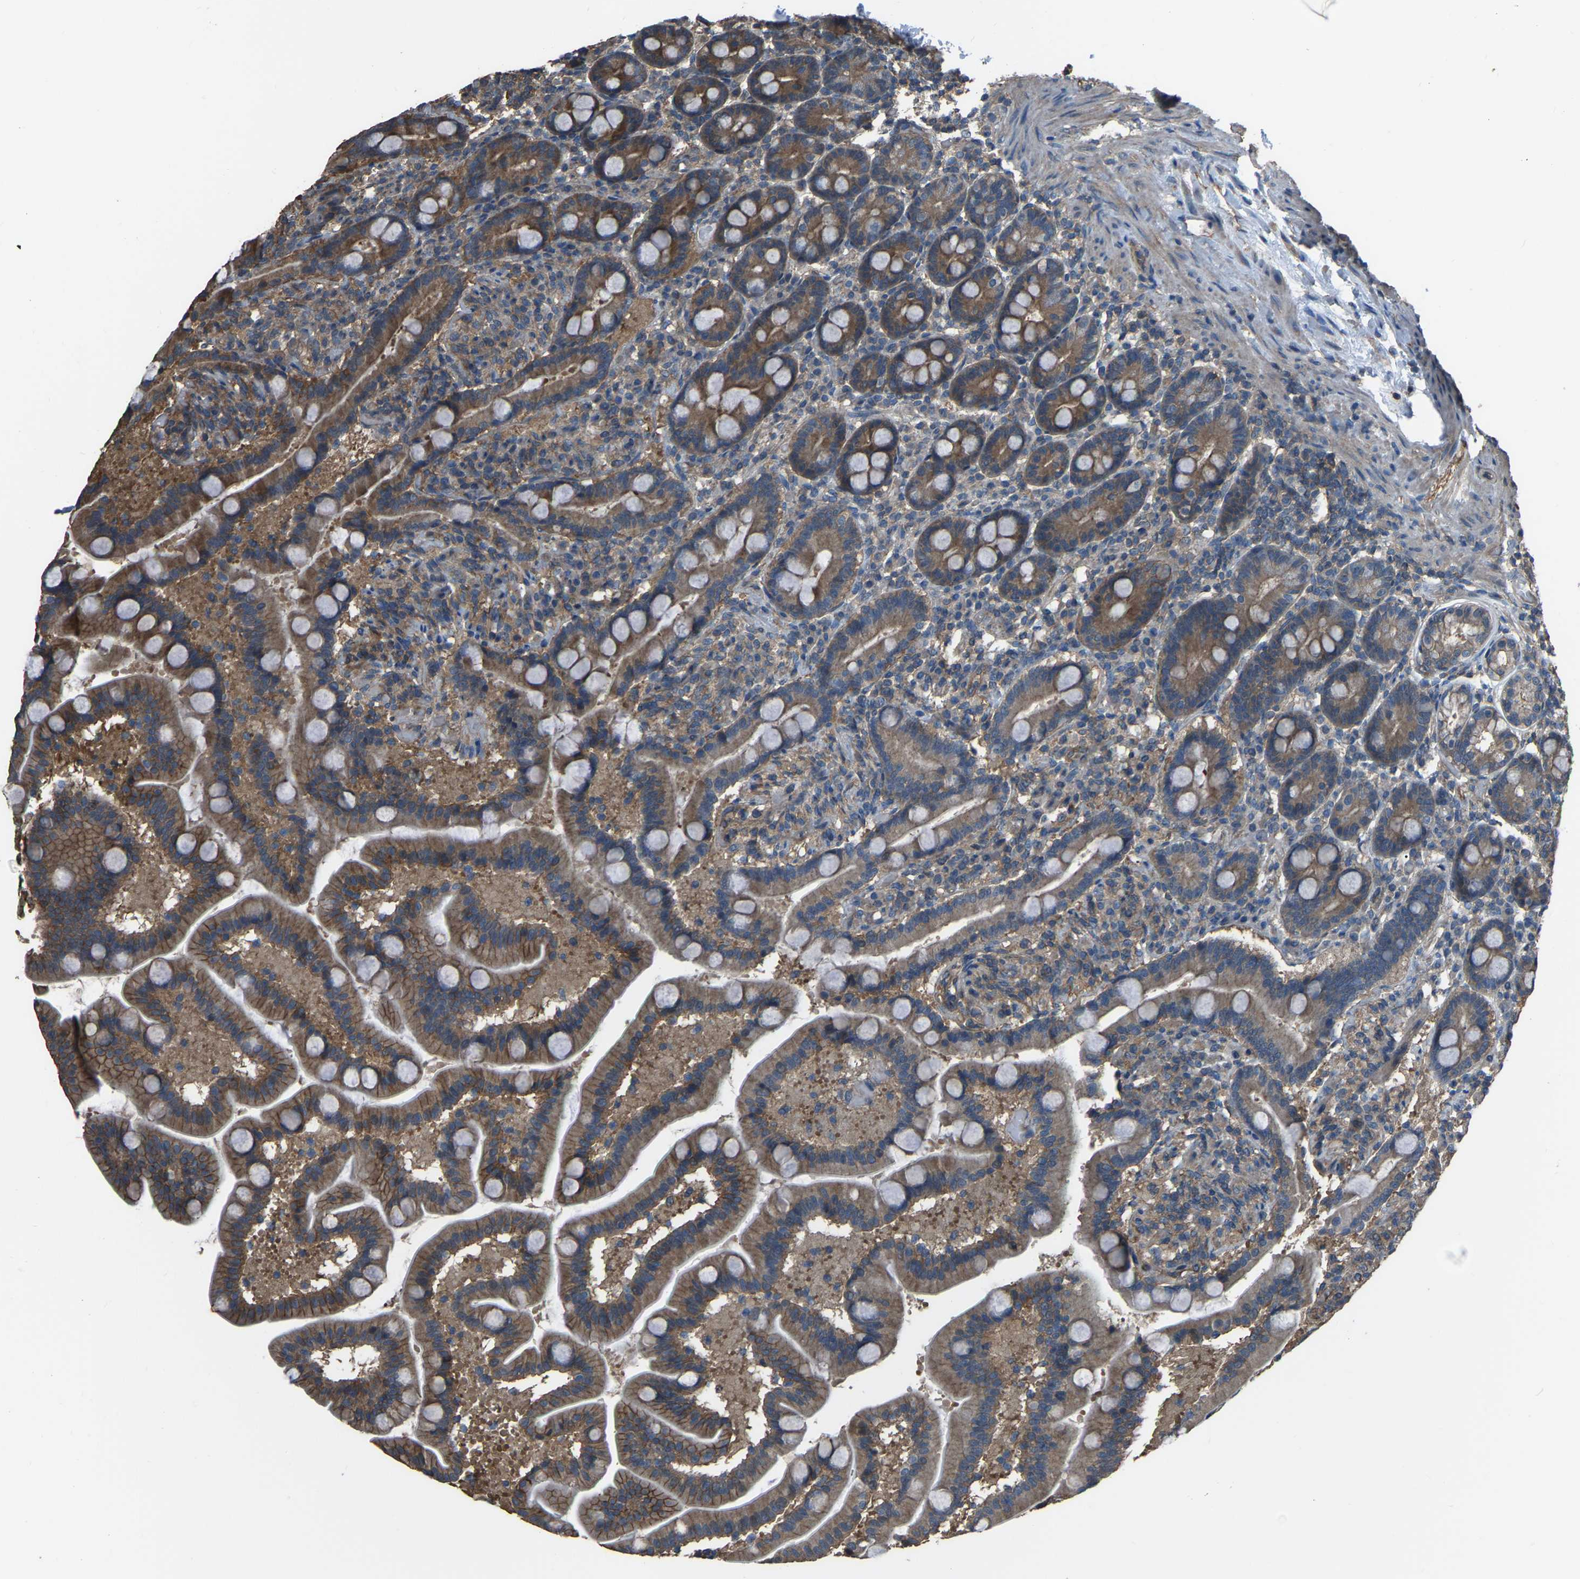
{"staining": {"intensity": "moderate", "quantity": ">75%", "location": "cytoplasmic/membranous"}, "tissue": "duodenum", "cell_type": "Glandular cells", "image_type": "normal", "snomed": [{"axis": "morphology", "description": "Normal tissue, NOS"}, {"axis": "topography", "description": "Duodenum"}], "caption": "Duodenum stained with immunohistochemistry (IHC) exhibits moderate cytoplasmic/membranous positivity in about >75% of glandular cells.", "gene": "SLC4A2", "patient": {"sex": "male", "age": 54}}